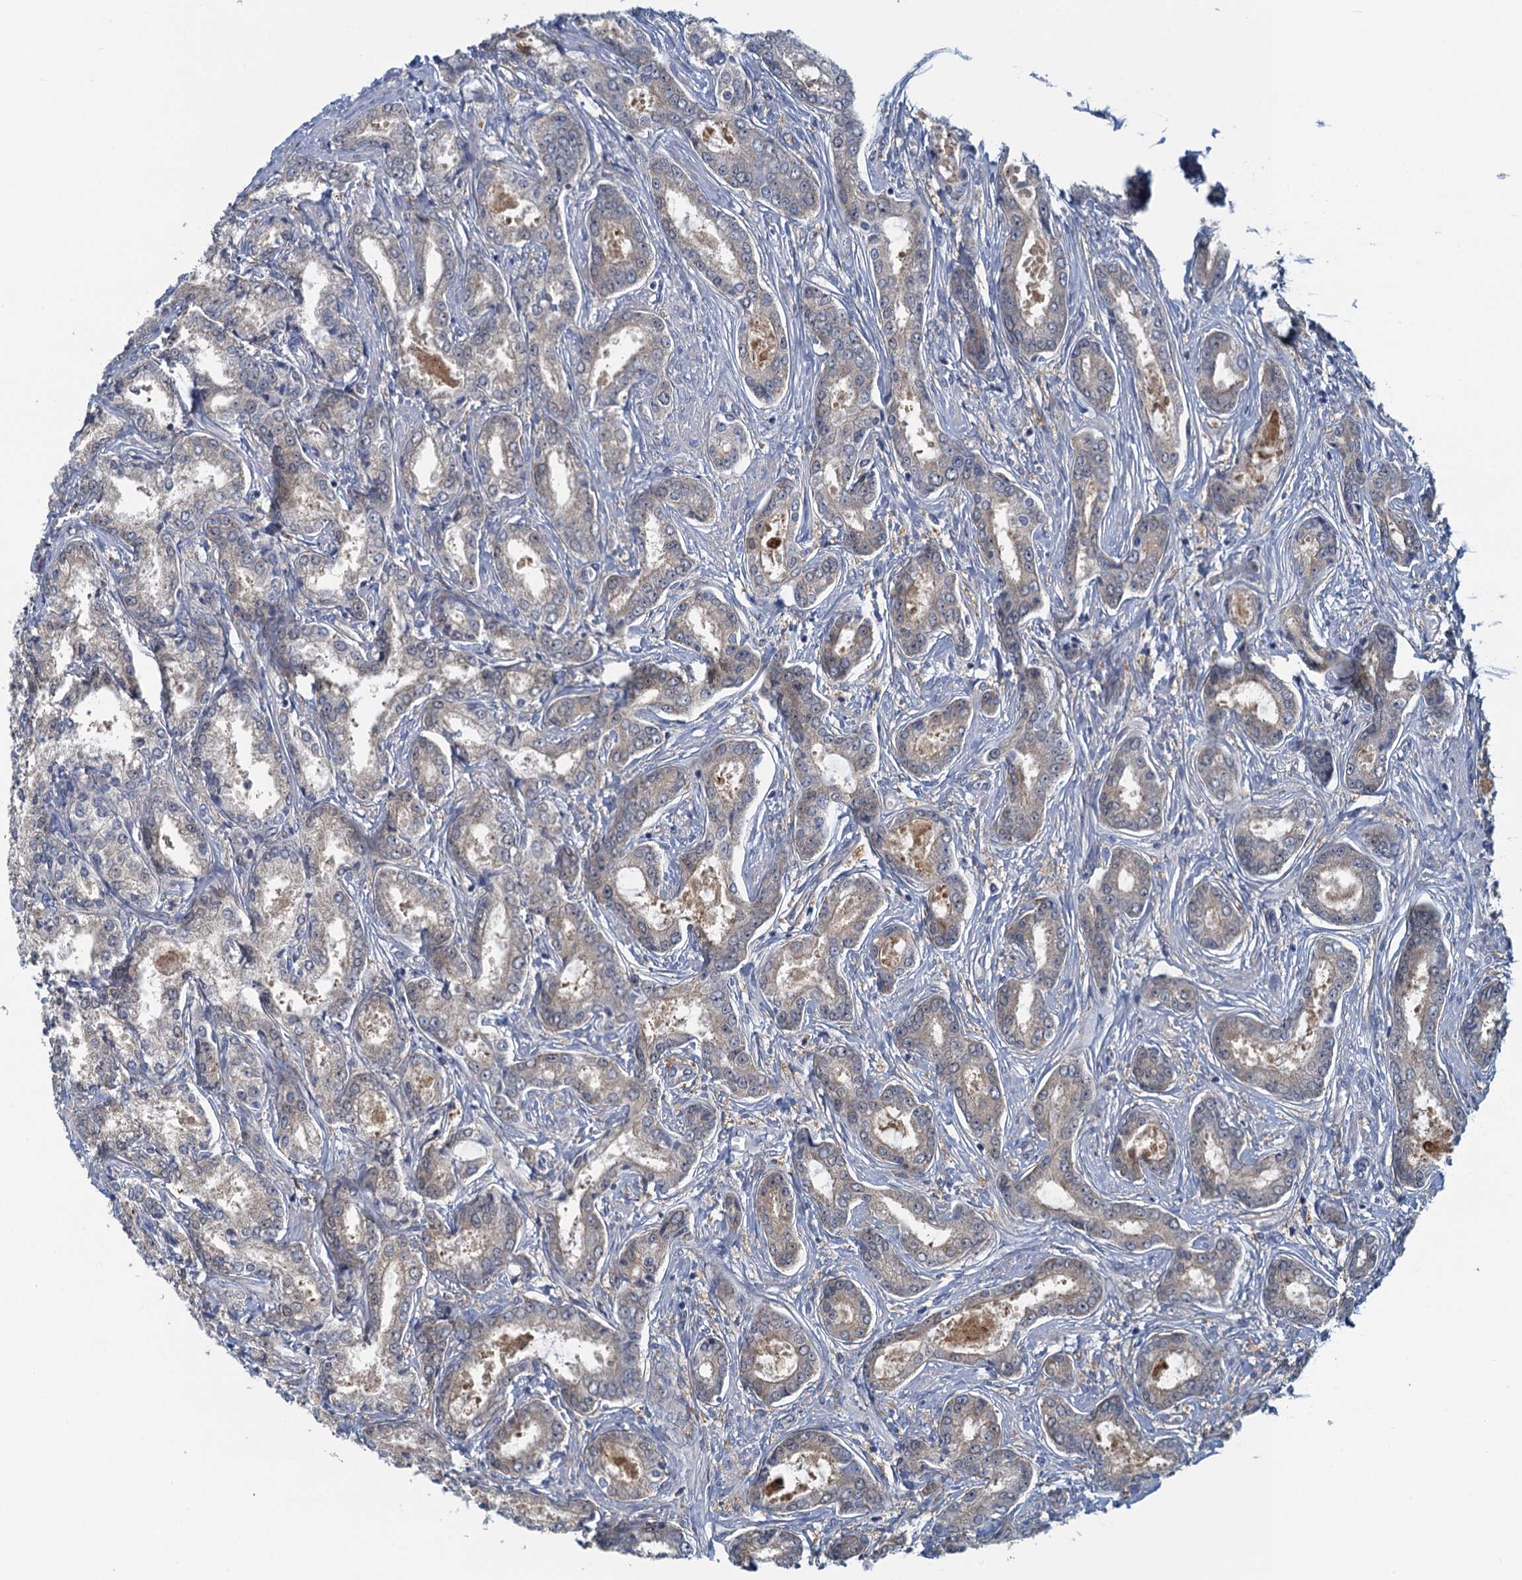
{"staining": {"intensity": "weak", "quantity": "25%-75%", "location": "cytoplasmic/membranous"}, "tissue": "prostate cancer", "cell_type": "Tumor cells", "image_type": "cancer", "snomed": [{"axis": "morphology", "description": "Adenocarcinoma, Low grade"}, {"axis": "topography", "description": "Prostate"}], "caption": "The immunohistochemical stain shows weak cytoplasmic/membranous positivity in tumor cells of prostate cancer (adenocarcinoma (low-grade)) tissue.", "gene": "NCKAP1L", "patient": {"sex": "male", "age": 68}}